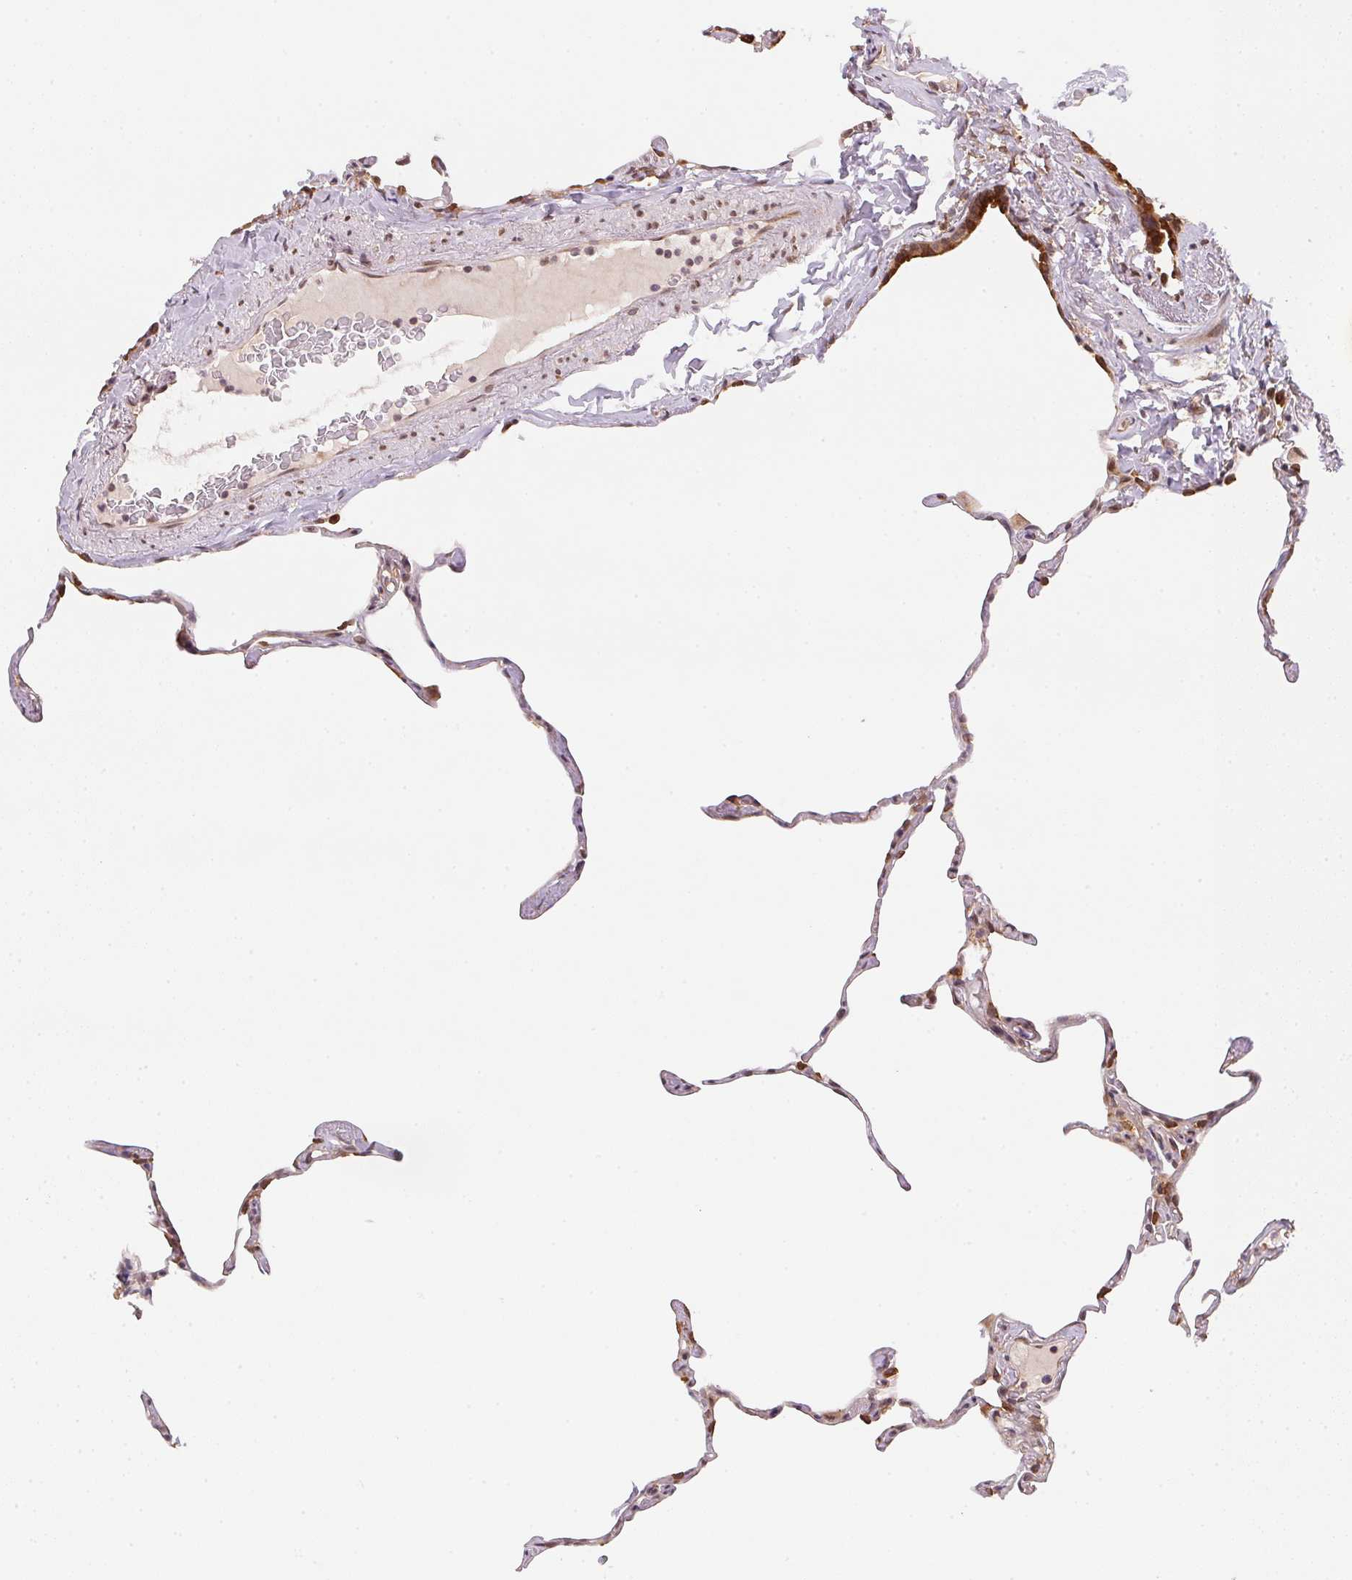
{"staining": {"intensity": "moderate", "quantity": "25%-75%", "location": "cytoplasmic/membranous"}, "tissue": "lung", "cell_type": "Alveolar cells", "image_type": "normal", "snomed": [{"axis": "morphology", "description": "Normal tissue, NOS"}, {"axis": "topography", "description": "Lung"}], "caption": "IHC (DAB) staining of normal lung shows moderate cytoplasmic/membranous protein positivity in approximately 25%-75% of alveolar cells.", "gene": "EI24", "patient": {"sex": "male", "age": 65}}